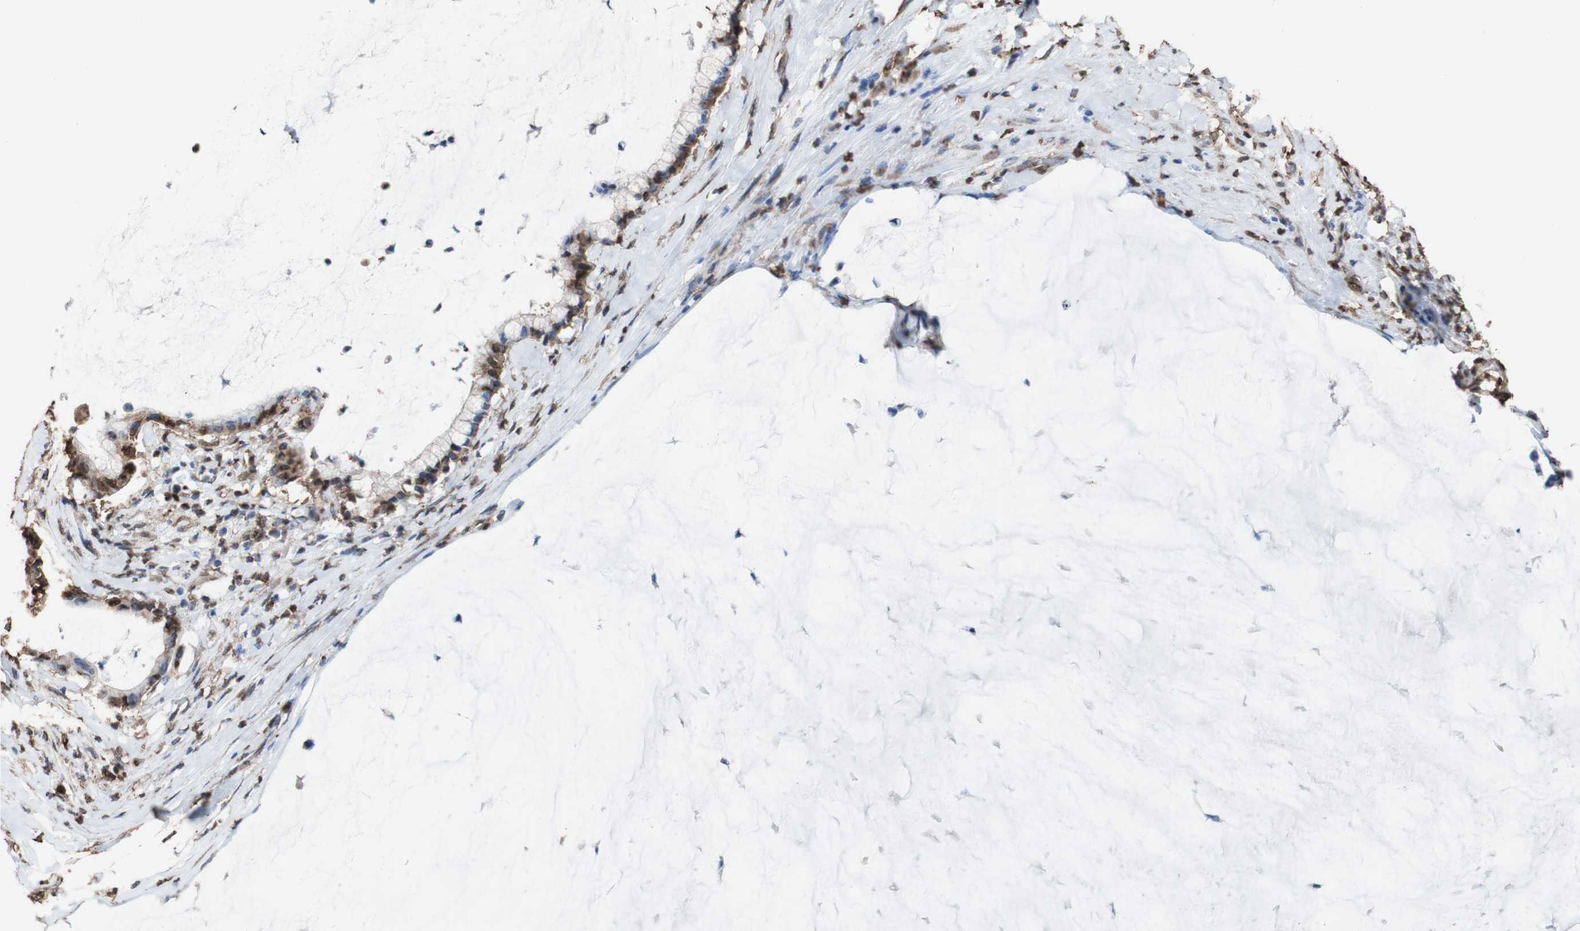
{"staining": {"intensity": "moderate", "quantity": "25%-75%", "location": "cytoplasmic/membranous,nuclear"}, "tissue": "pancreatic cancer", "cell_type": "Tumor cells", "image_type": "cancer", "snomed": [{"axis": "morphology", "description": "Adenocarcinoma, NOS"}, {"axis": "topography", "description": "Pancreas"}], "caption": "A medium amount of moderate cytoplasmic/membranous and nuclear staining is seen in about 25%-75% of tumor cells in pancreatic cancer (adenocarcinoma) tissue. (DAB = brown stain, brightfield microscopy at high magnification).", "gene": "PIDD1", "patient": {"sex": "male", "age": 41}}